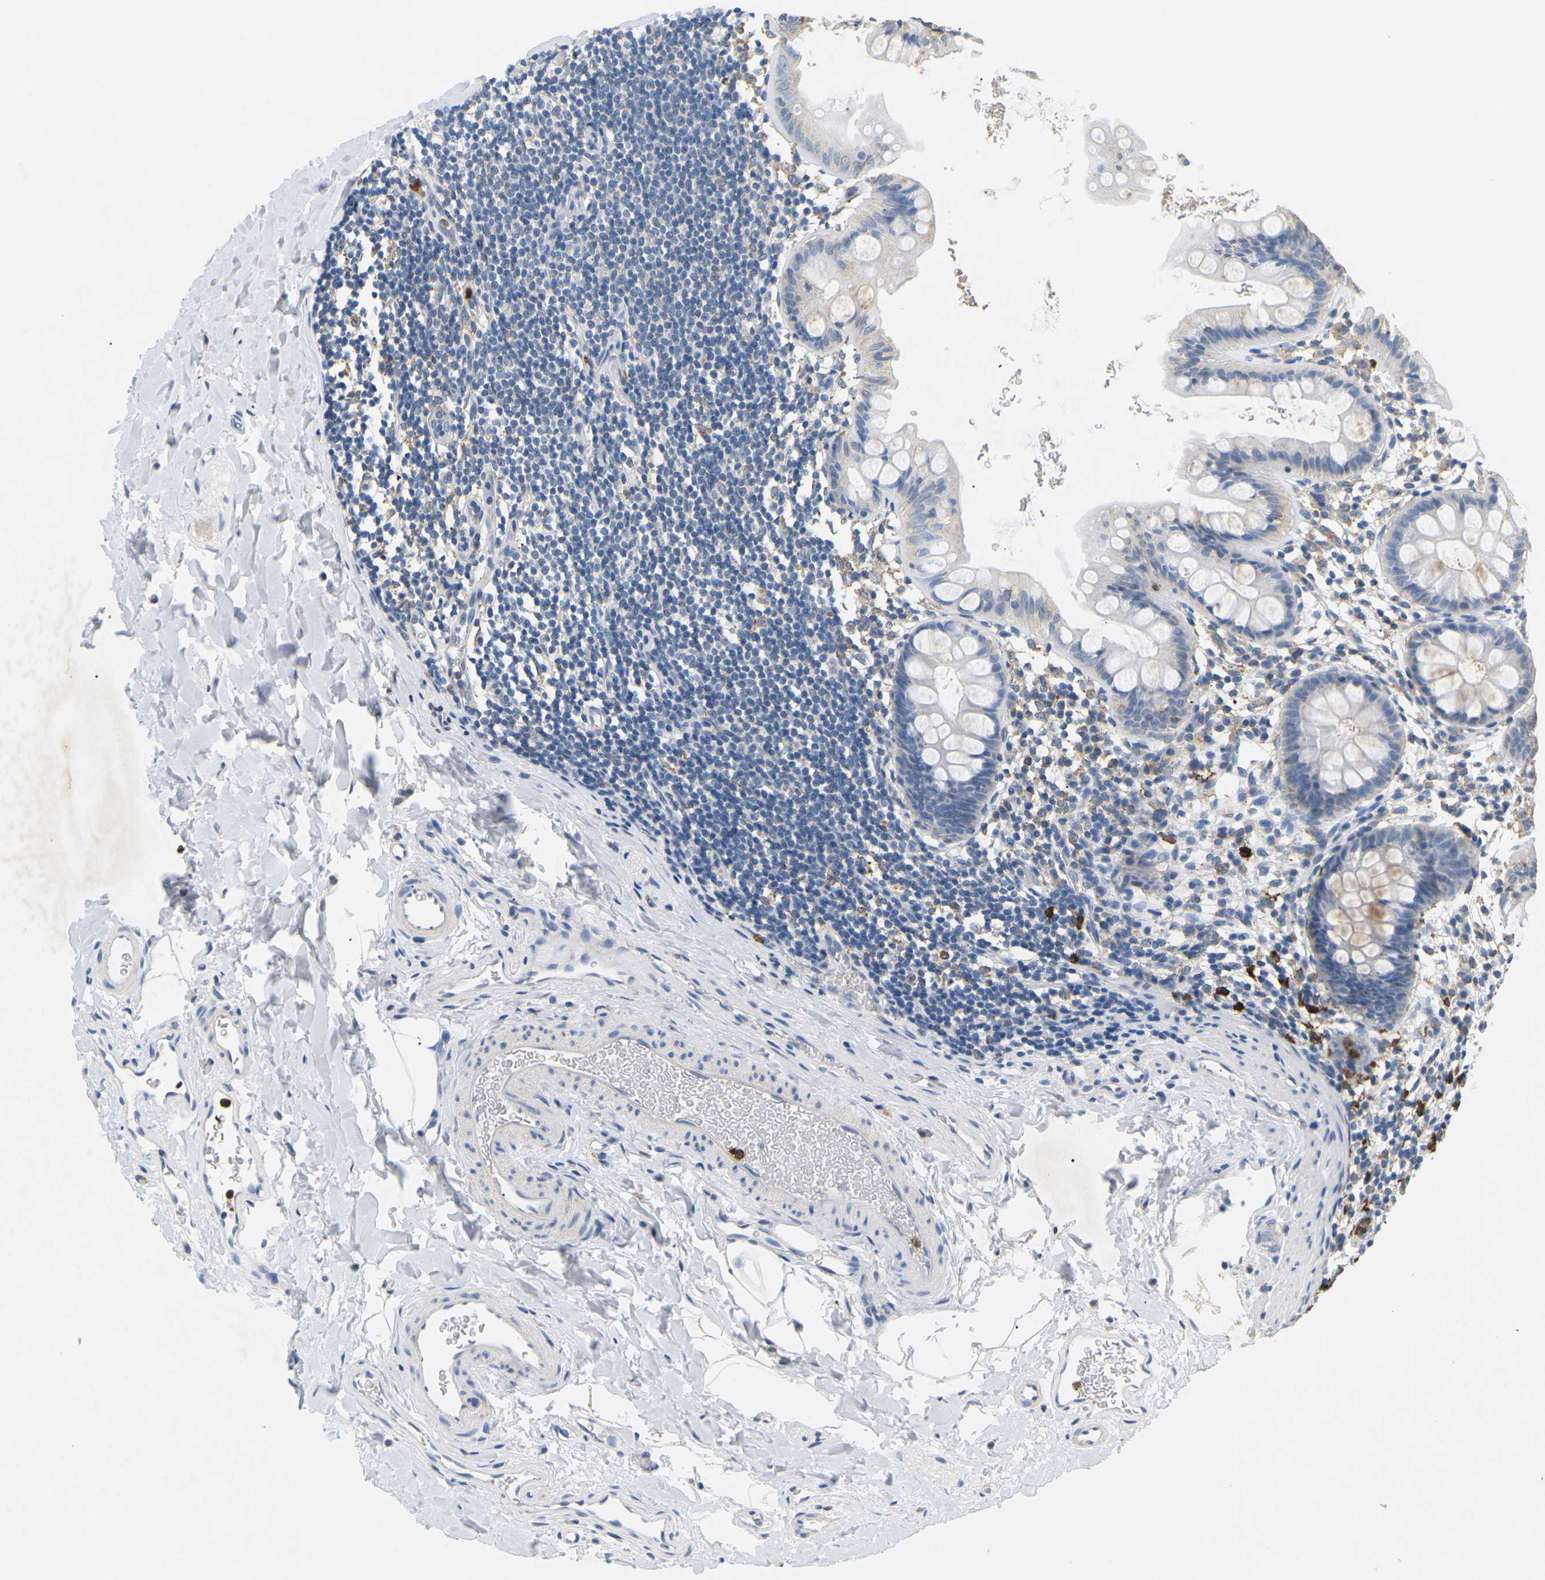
{"staining": {"intensity": "negative", "quantity": "none", "location": "none"}, "tissue": "rectum", "cell_type": "Glandular cells", "image_type": "normal", "snomed": [{"axis": "morphology", "description": "Normal tissue, NOS"}, {"axis": "topography", "description": "Rectum"}], "caption": "Micrograph shows no protein staining in glandular cells of normal rectum. (DAB (3,3'-diaminobenzidine) immunohistochemistry (IHC) visualized using brightfield microscopy, high magnification).", "gene": "ADM", "patient": {"sex": "female", "age": 24}}